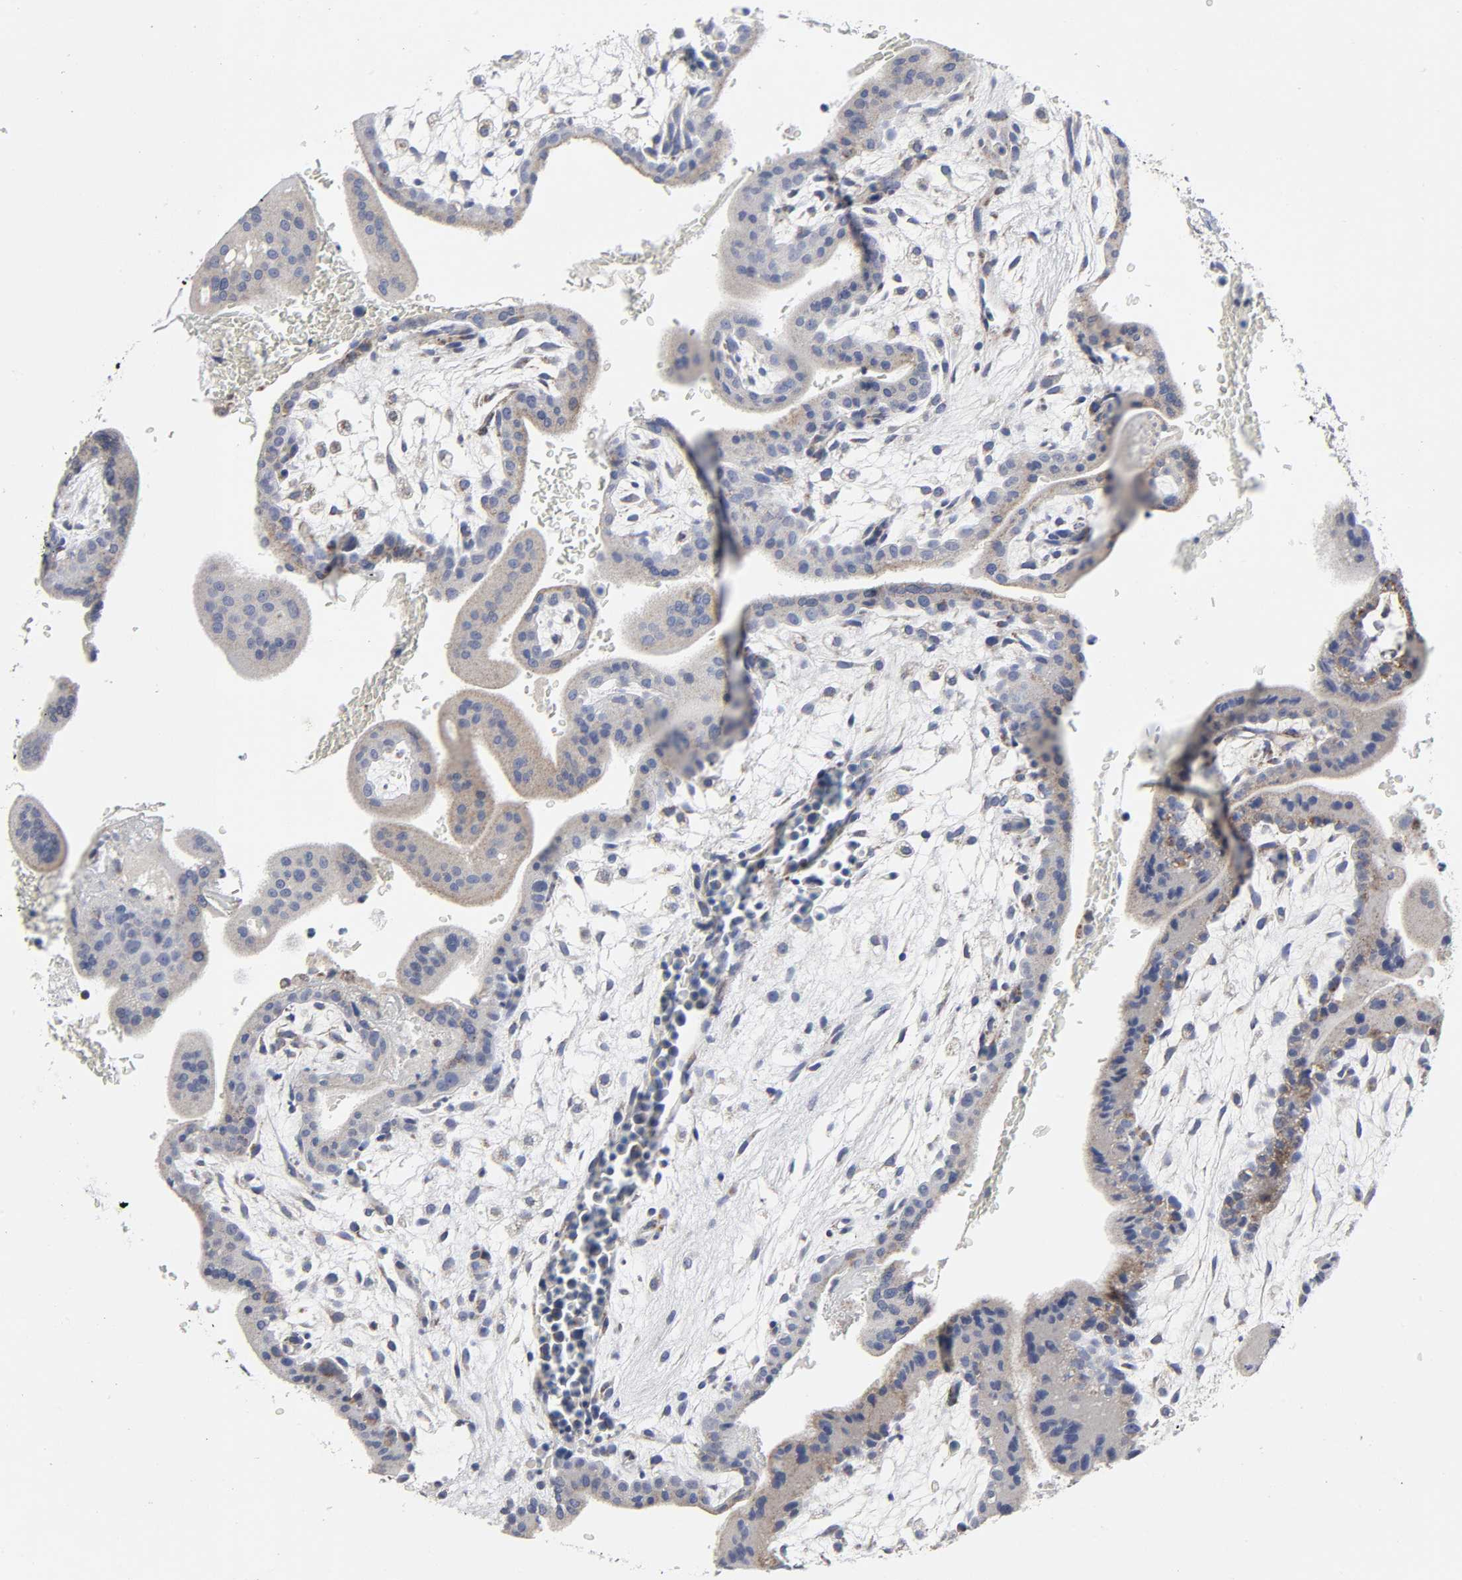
{"staining": {"intensity": "weak", "quantity": "<25%", "location": "cytoplasmic/membranous"}, "tissue": "placenta", "cell_type": "Decidual cells", "image_type": "normal", "snomed": [{"axis": "morphology", "description": "Normal tissue, NOS"}, {"axis": "topography", "description": "Placenta"}], "caption": "Immunohistochemistry of normal placenta shows no expression in decidual cells. The staining was performed using DAB to visualize the protein expression in brown, while the nuclei were stained in blue with hematoxylin (Magnification: 20x).", "gene": "AOPEP", "patient": {"sex": "female", "age": 35}}